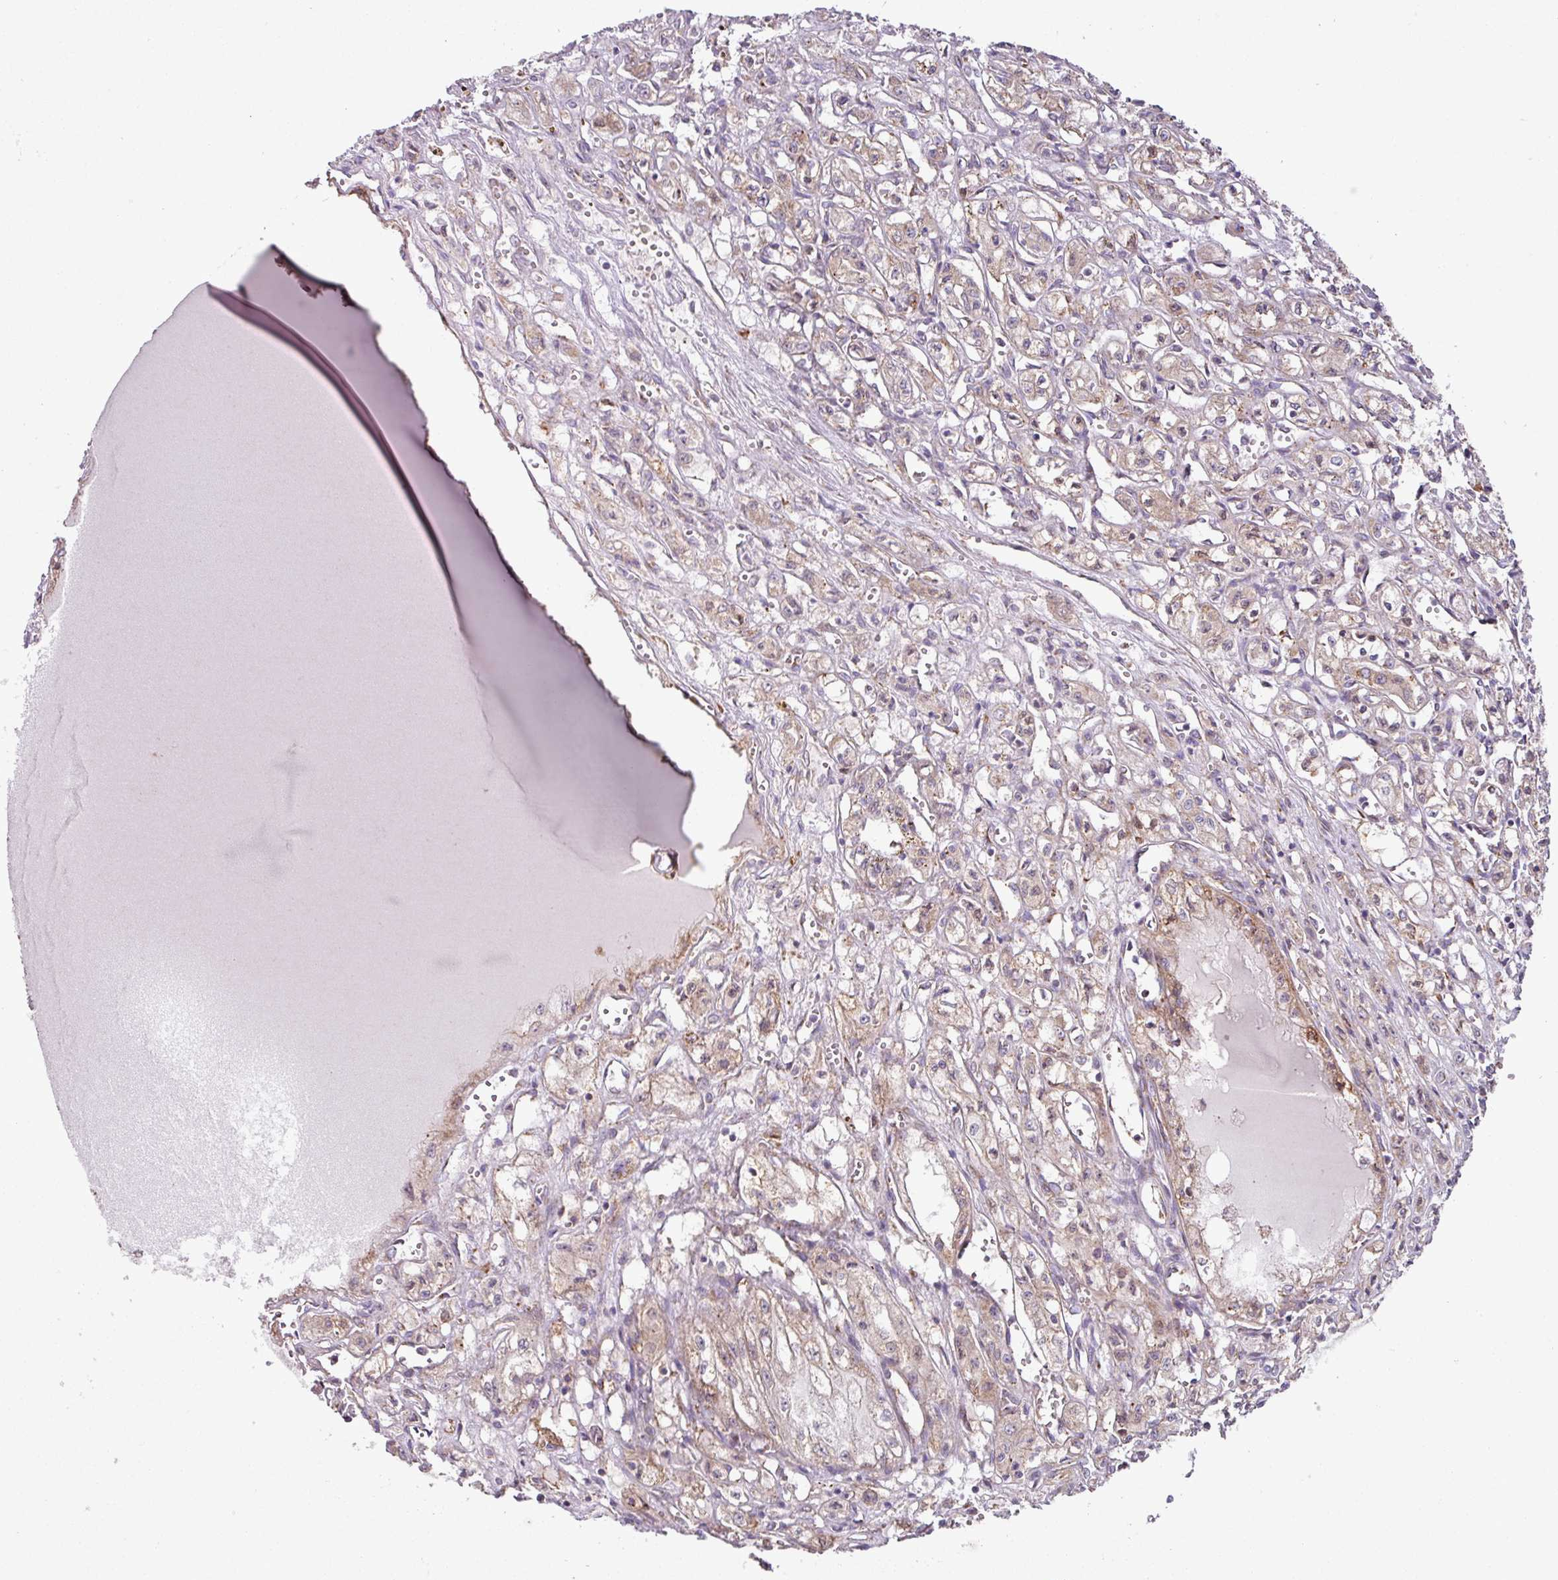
{"staining": {"intensity": "moderate", "quantity": "25%-75%", "location": "cytoplasmic/membranous"}, "tissue": "renal cancer", "cell_type": "Tumor cells", "image_type": "cancer", "snomed": [{"axis": "morphology", "description": "Adenocarcinoma, NOS"}, {"axis": "topography", "description": "Kidney"}], "caption": "This histopathology image reveals IHC staining of human renal cancer (adenocarcinoma), with medium moderate cytoplasmic/membranous staining in approximately 25%-75% of tumor cells.", "gene": "SLC39A7", "patient": {"sex": "male", "age": 56}}